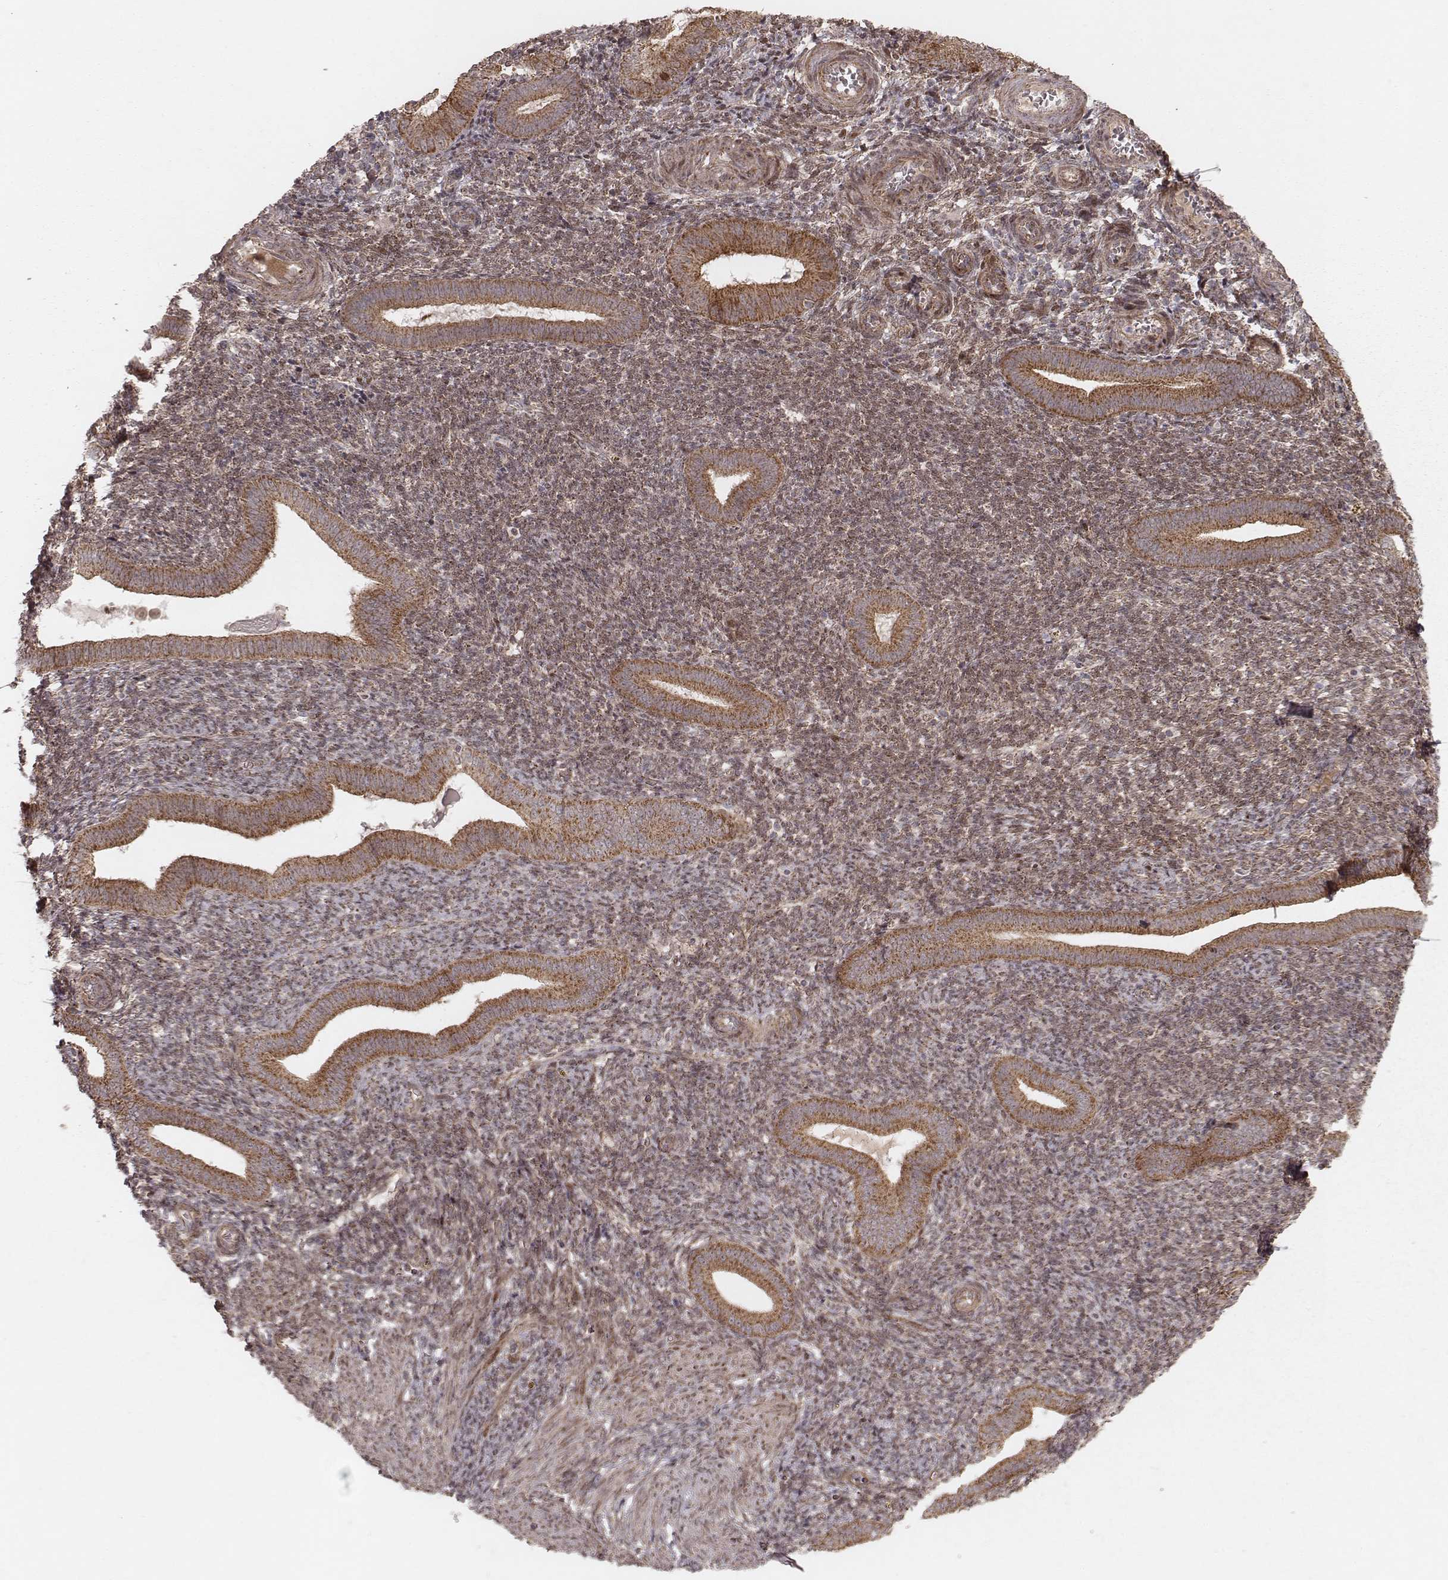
{"staining": {"intensity": "moderate", "quantity": "25%-75%", "location": "cytoplasmic/membranous"}, "tissue": "endometrium", "cell_type": "Cells in endometrial stroma", "image_type": "normal", "snomed": [{"axis": "morphology", "description": "Normal tissue, NOS"}, {"axis": "topography", "description": "Endometrium"}], "caption": "A brown stain highlights moderate cytoplasmic/membranous staining of a protein in cells in endometrial stroma of benign endometrium. The staining is performed using DAB brown chromogen to label protein expression. The nuclei are counter-stained blue using hematoxylin.", "gene": "NDUFA7", "patient": {"sex": "female", "age": 25}}